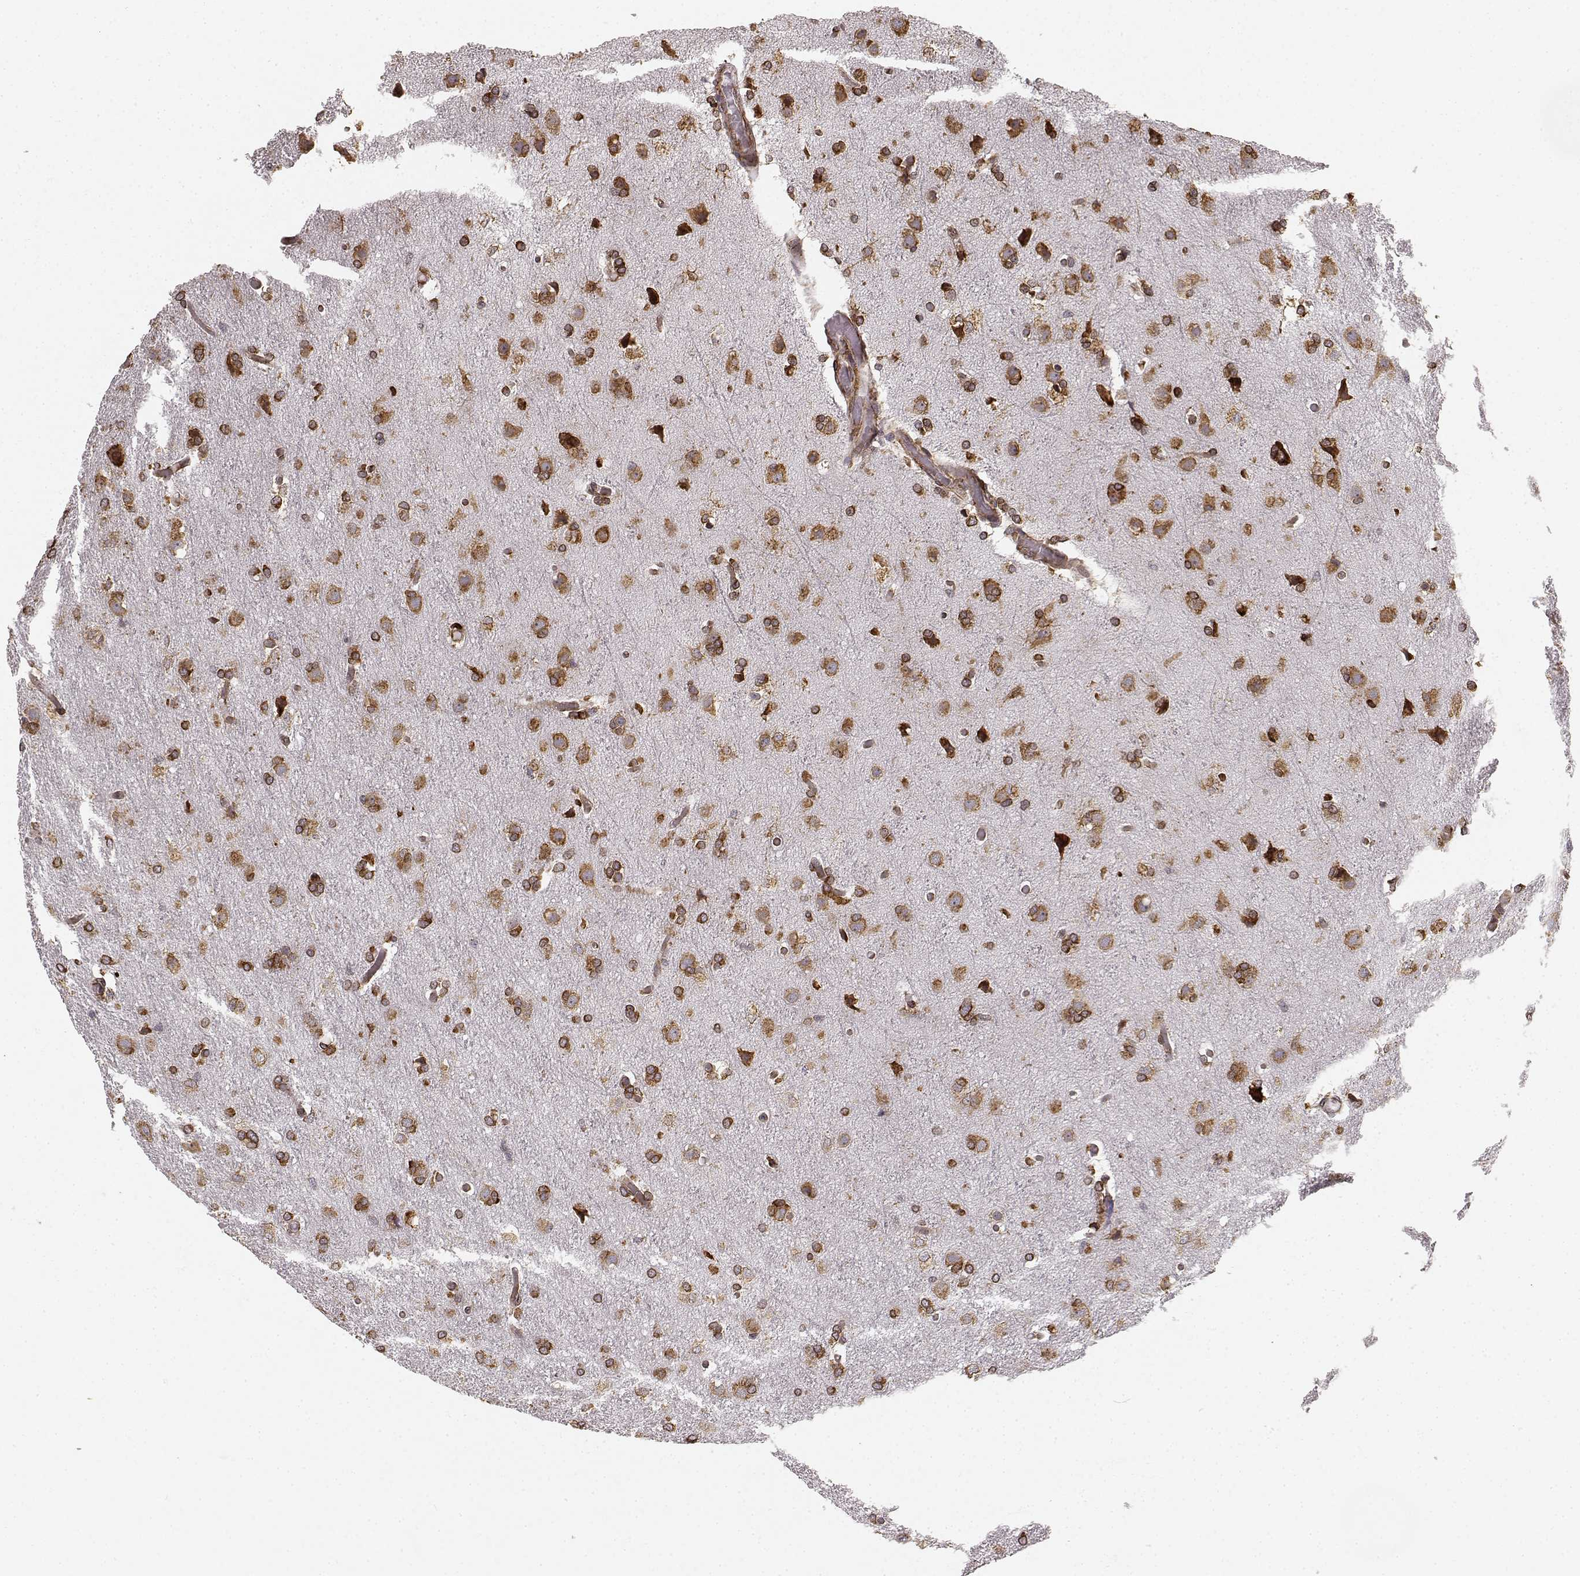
{"staining": {"intensity": "strong", "quantity": ">75%", "location": "cytoplasmic/membranous"}, "tissue": "glioma", "cell_type": "Tumor cells", "image_type": "cancer", "snomed": [{"axis": "morphology", "description": "Glioma, malignant, High grade"}, {"axis": "topography", "description": "Brain"}], "caption": "Glioma stained with immunohistochemistry (IHC) shows strong cytoplasmic/membranous staining in approximately >75% of tumor cells. The staining is performed using DAB (3,3'-diaminobenzidine) brown chromogen to label protein expression. The nuclei are counter-stained blue using hematoxylin.", "gene": "TMEM14A", "patient": {"sex": "male", "age": 68}}